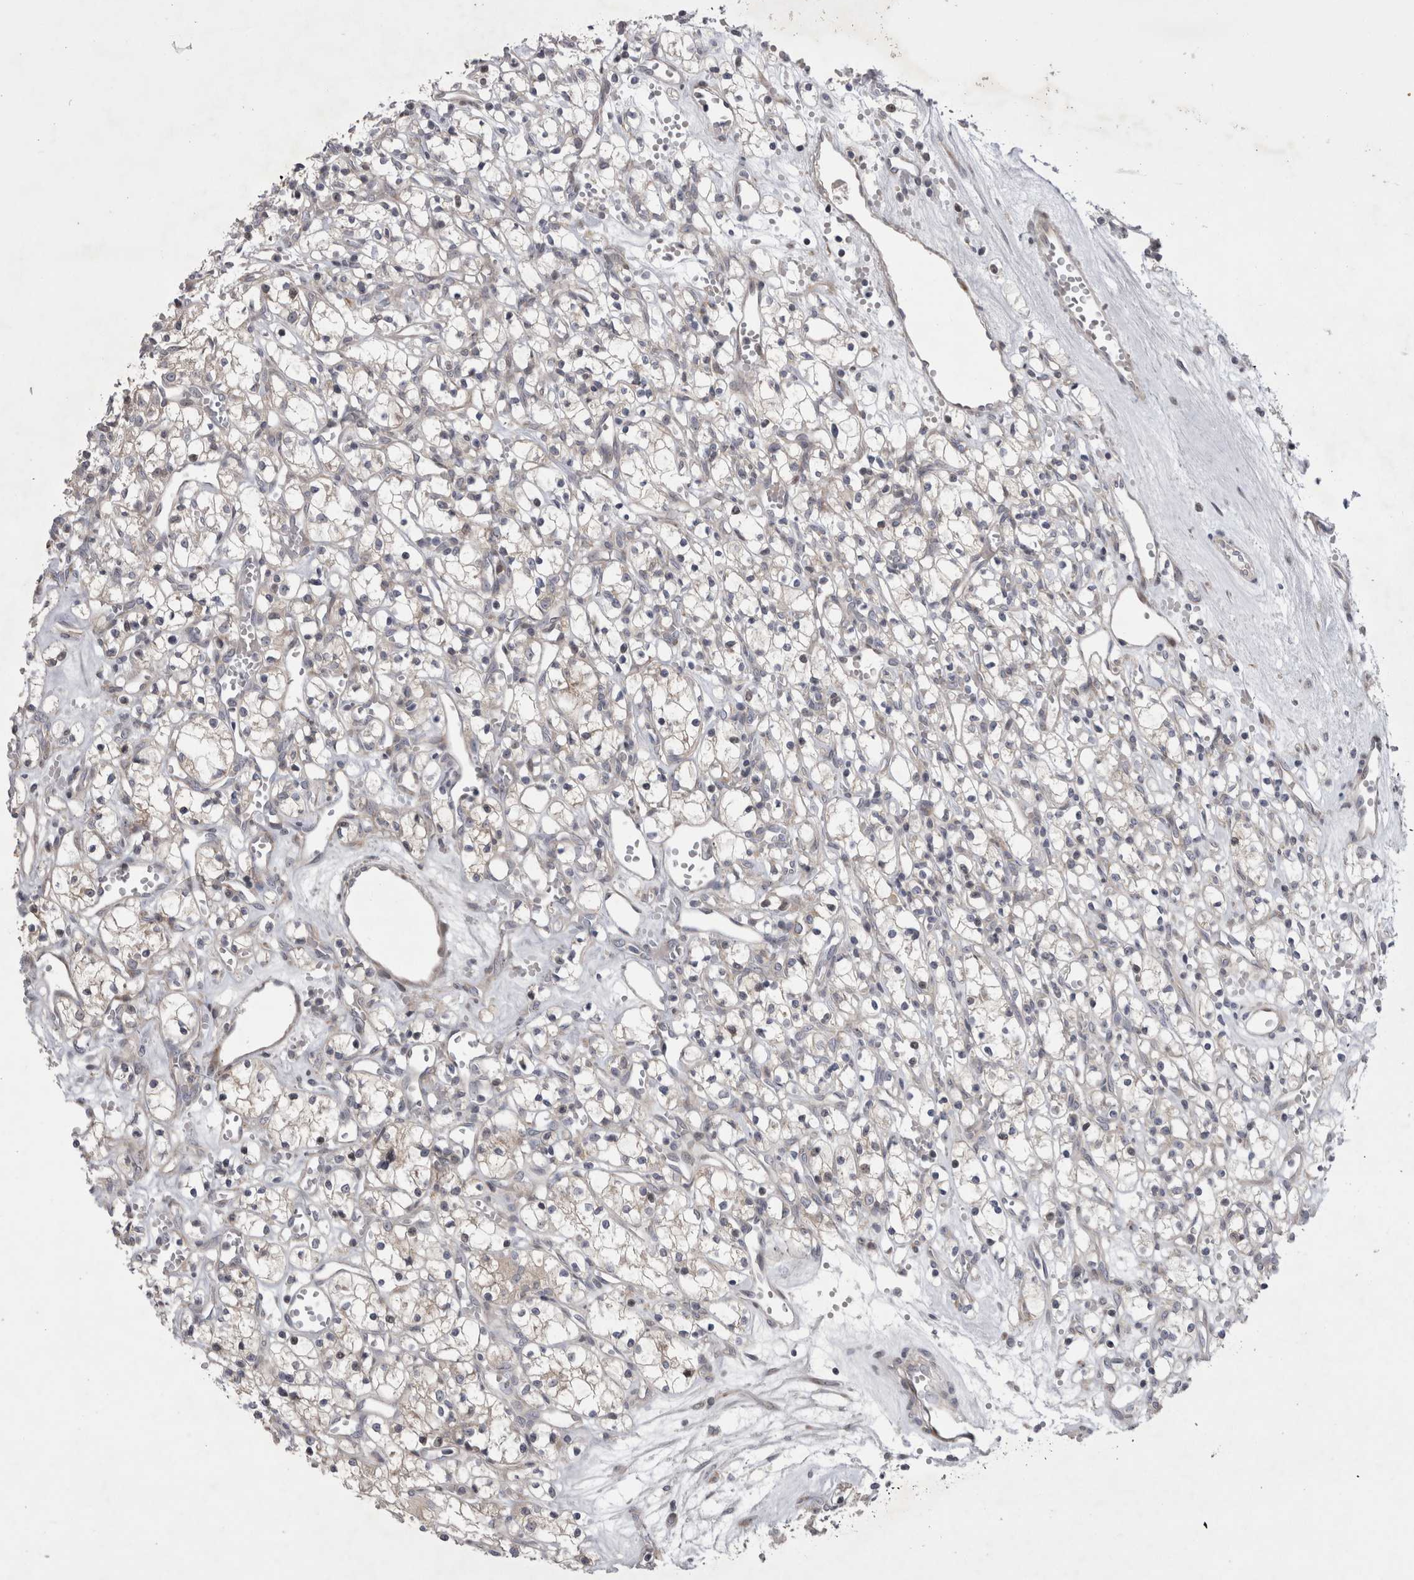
{"staining": {"intensity": "negative", "quantity": "none", "location": "none"}, "tissue": "renal cancer", "cell_type": "Tumor cells", "image_type": "cancer", "snomed": [{"axis": "morphology", "description": "Adenocarcinoma, NOS"}, {"axis": "topography", "description": "Kidney"}], "caption": "This is an IHC image of human renal cancer (adenocarcinoma). There is no positivity in tumor cells.", "gene": "NENF", "patient": {"sex": "female", "age": 59}}